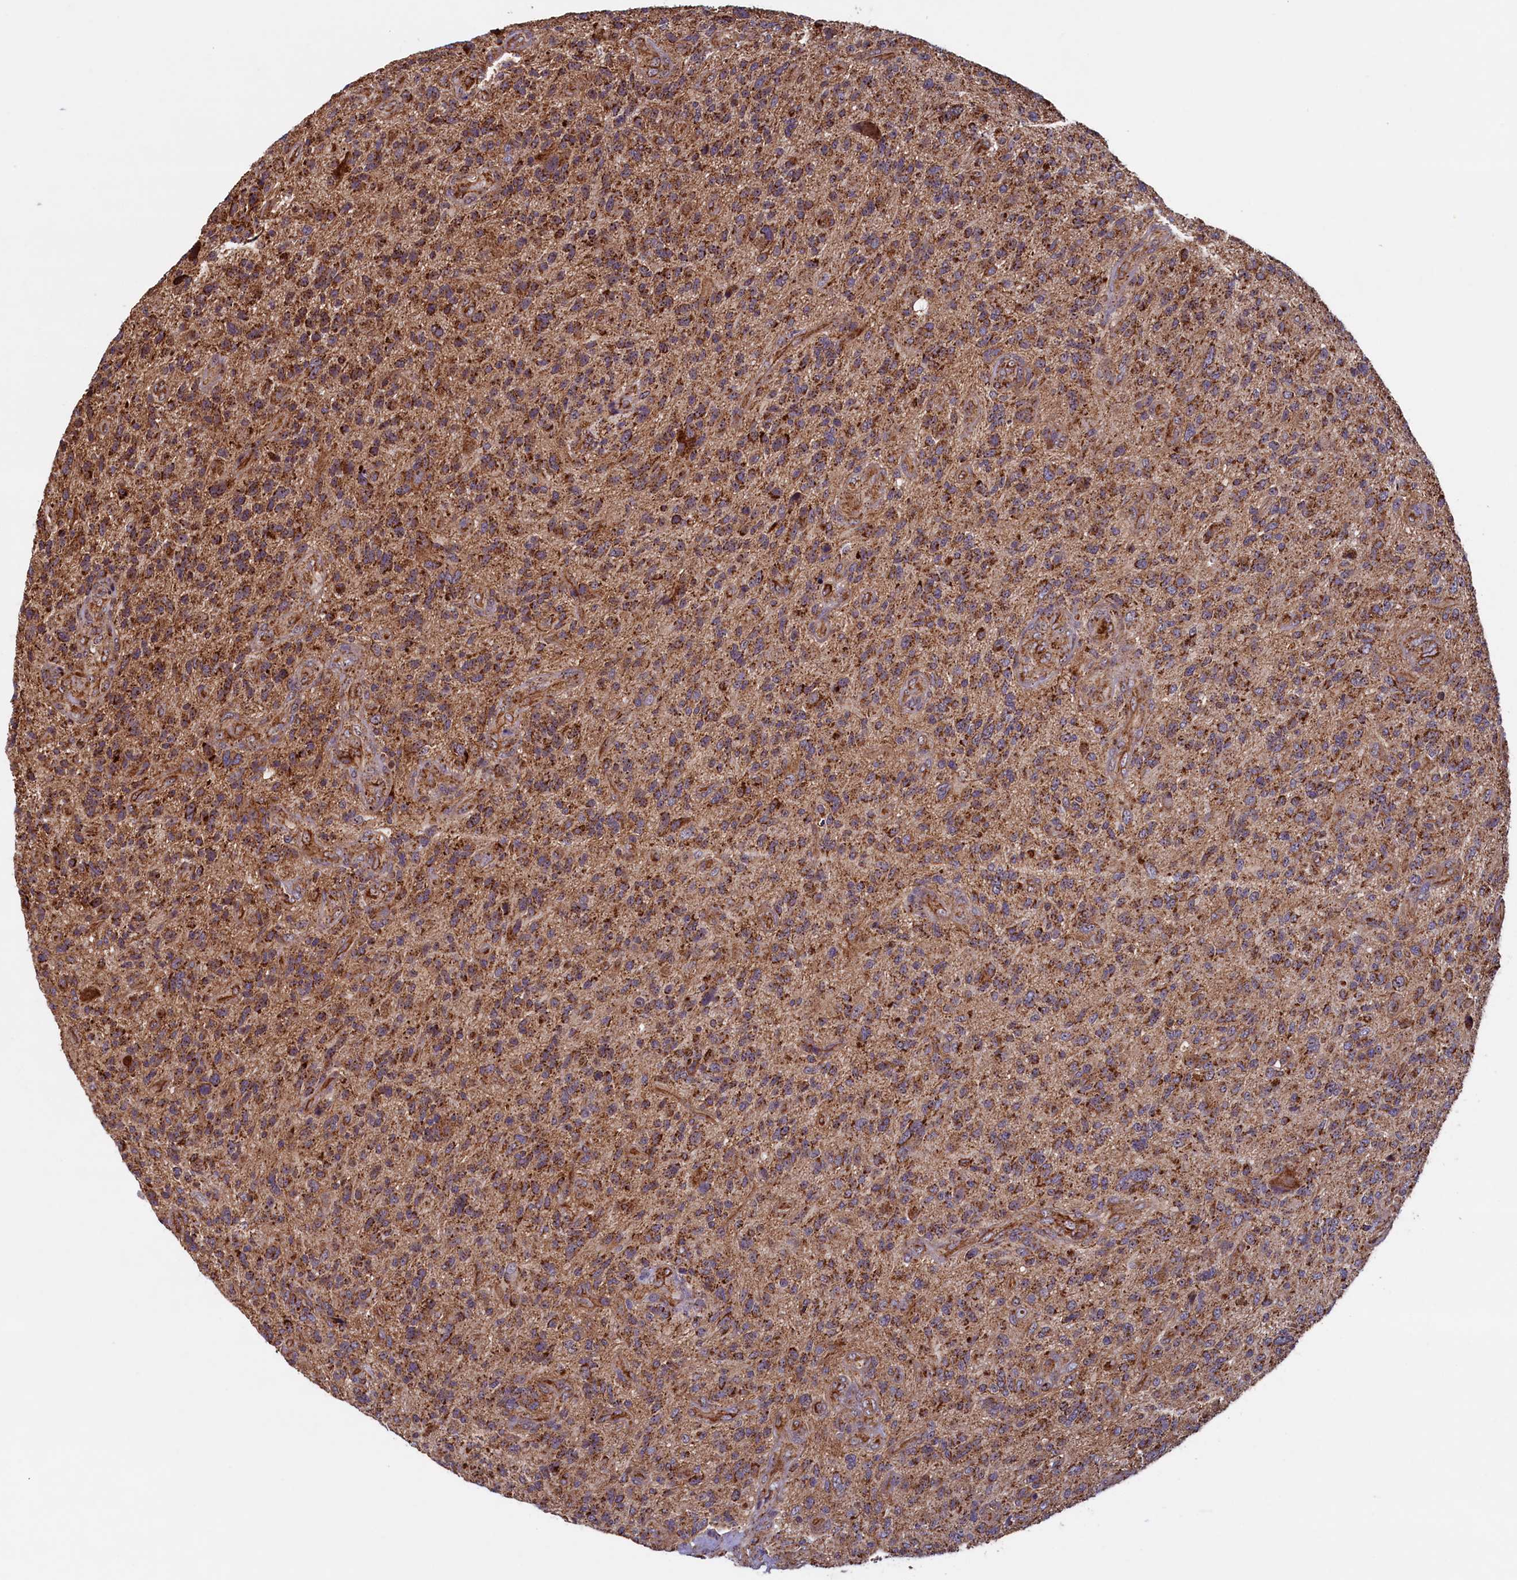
{"staining": {"intensity": "moderate", "quantity": ">75%", "location": "cytoplasmic/membranous"}, "tissue": "glioma", "cell_type": "Tumor cells", "image_type": "cancer", "snomed": [{"axis": "morphology", "description": "Glioma, malignant, High grade"}, {"axis": "topography", "description": "Brain"}], "caption": "An image showing moderate cytoplasmic/membranous staining in approximately >75% of tumor cells in malignant glioma (high-grade), as visualized by brown immunohistochemical staining.", "gene": "UBE3B", "patient": {"sex": "male", "age": 47}}